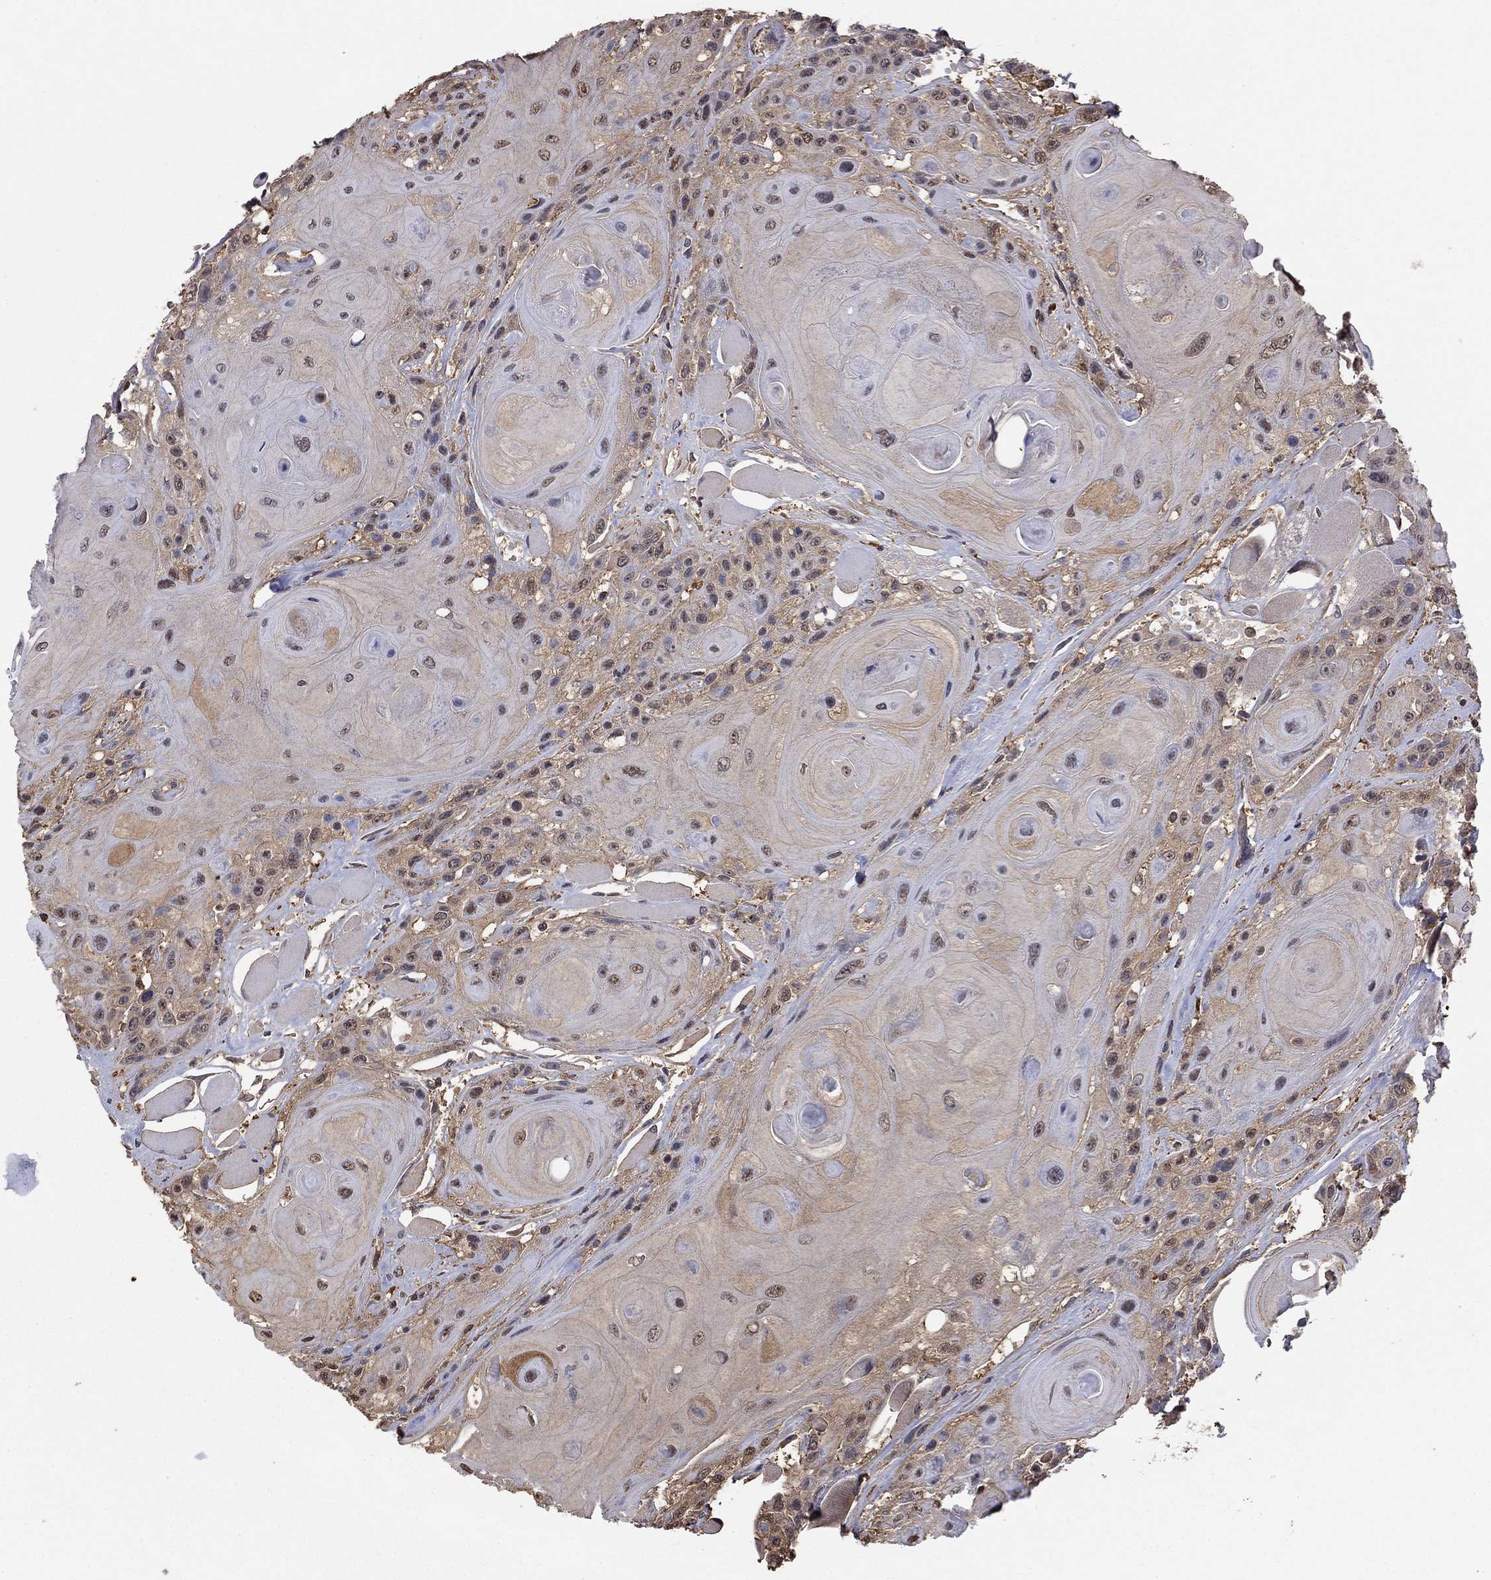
{"staining": {"intensity": "moderate", "quantity": "<25%", "location": "cytoplasmic/membranous,nuclear"}, "tissue": "head and neck cancer", "cell_type": "Tumor cells", "image_type": "cancer", "snomed": [{"axis": "morphology", "description": "Squamous cell carcinoma, NOS"}, {"axis": "topography", "description": "Head-Neck"}], "caption": "A histopathology image of human squamous cell carcinoma (head and neck) stained for a protein shows moderate cytoplasmic/membranous and nuclear brown staining in tumor cells.", "gene": "RNF114", "patient": {"sex": "female", "age": 59}}